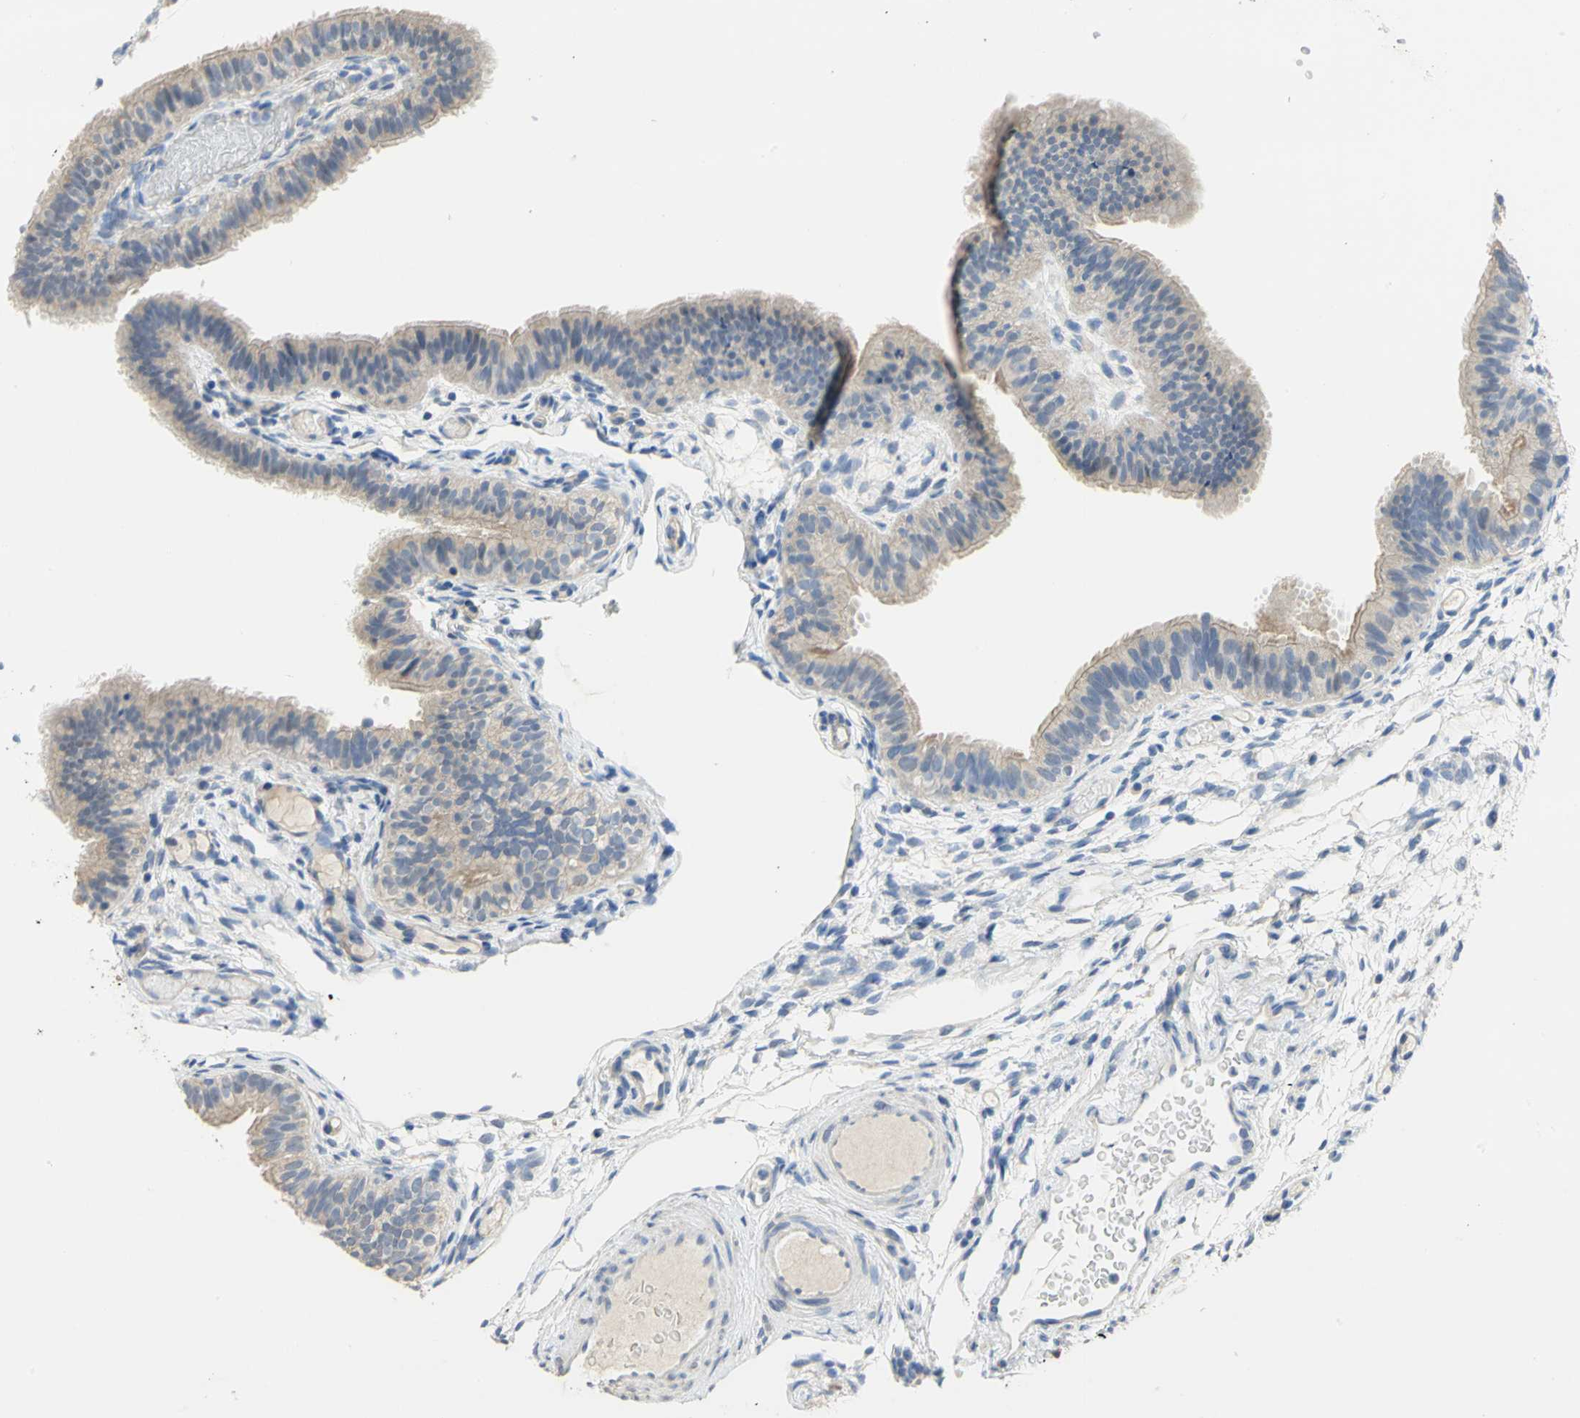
{"staining": {"intensity": "weak", "quantity": ">75%", "location": "cytoplasmic/membranous"}, "tissue": "fallopian tube", "cell_type": "Glandular cells", "image_type": "normal", "snomed": [{"axis": "morphology", "description": "Normal tissue, NOS"}, {"axis": "morphology", "description": "Dermoid, NOS"}, {"axis": "topography", "description": "Fallopian tube"}], "caption": "IHC histopathology image of benign fallopian tube: fallopian tube stained using immunohistochemistry demonstrates low levels of weak protein expression localized specifically in the cytoplasmic/membranous of glandular cells, appearing as a cytoplasmic/membranous brown color.", "gene": "HTR1F", "patient": {"sex": "female", "age": 33}}